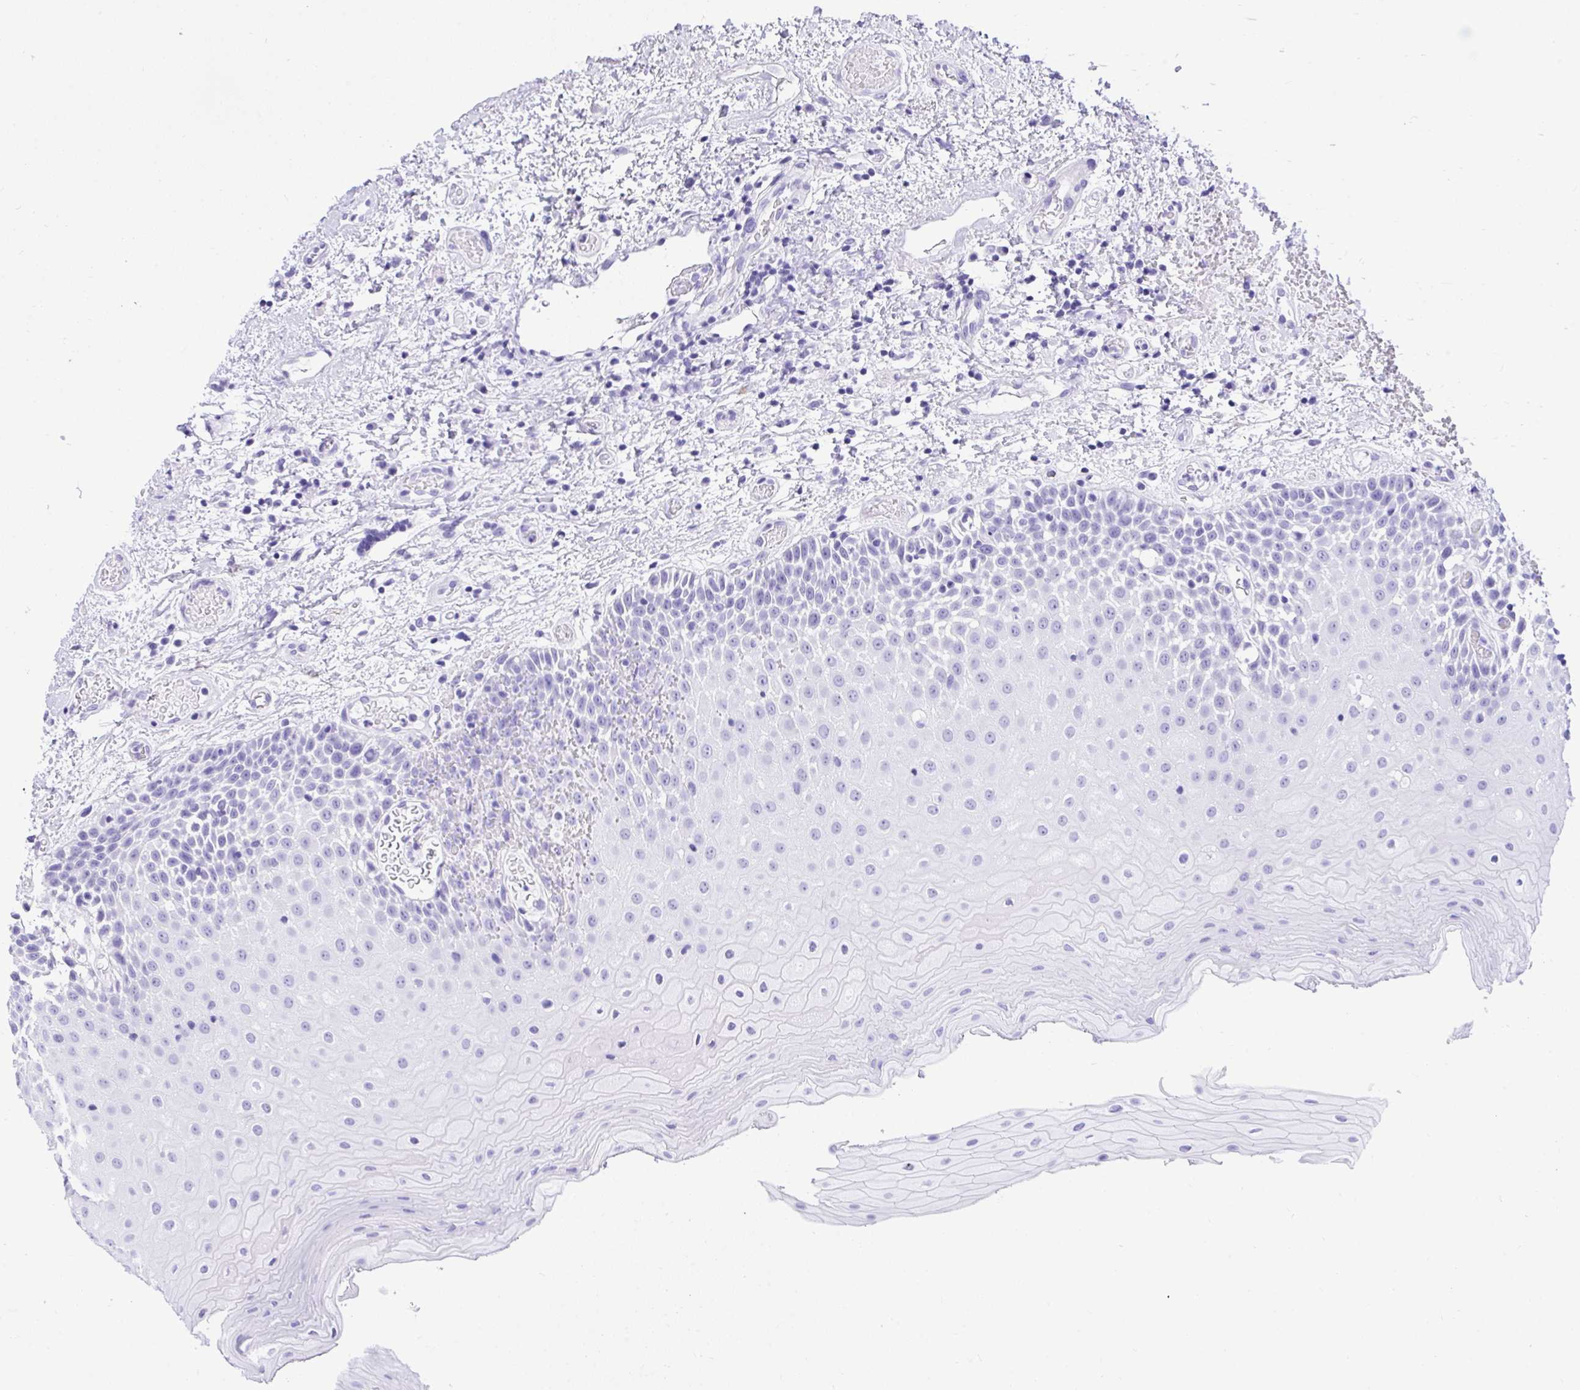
{"staining": {"intensity": "negative", "quantity": "none", "location": "none"}, "tissue": "oral mucosa", "cell_type": "Squamous epithelial cells", "image_type": "normal", "snomed": [{"axis": "morphology", "description": "Normal tissue, NOS"}, {"axis": "topography", "description": "Oral tissue"}], "caption": "Immunohistochemical staining of benign human oral mucosa exhibits no significant expression in squamous epithelial cells. (Brightfield microscopy of DAB (3,3'-diaminobenzidine) immunohistochemistry (IHC) at high magnification).", "gene": "TLN2", "patient": {"sex": "female", "age": 82}}